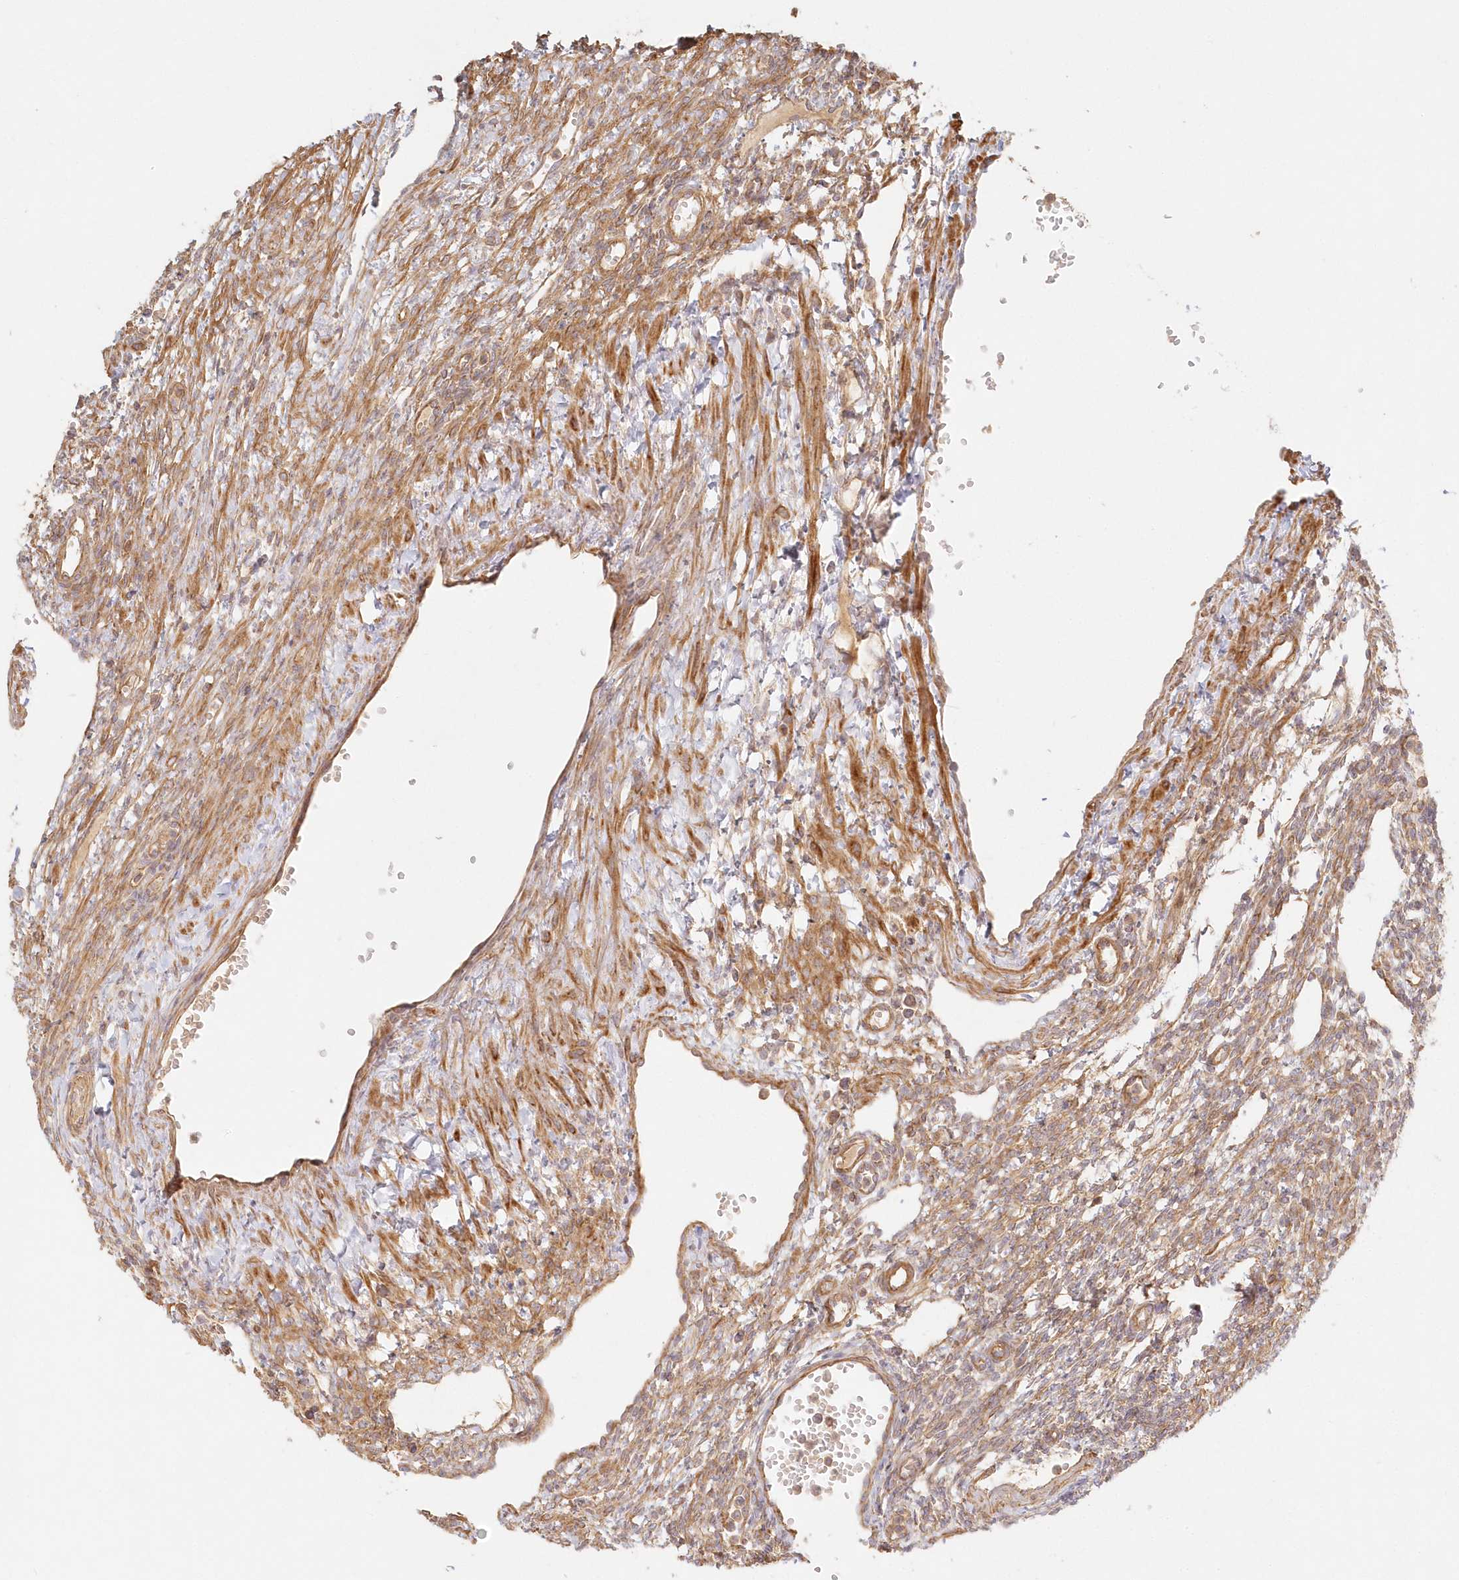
{"staining": {"intensity": "strong", "quantity": ">75%", "location": "cytoplasmic/membranous"}, "tissue": "ovary", "cell_type": "Follicle cells", "image_type": "normal", "snomed": [{"axis": "morphology", "description": "Normal tissue, NOS"}, {"axis": "morphology", "description": "Cyst, NOS"}, {"axis": "topography", "description": "Ovary"}], "caption": "DAB (3,3'-diaminobenzidine) immunohistochemical staining of normal human ovary shows strong cytoplasmic/membranous protein staining in about >75% of follicle cells. The staining was performed using DAB to visualize the protein expression in brown, while the nuclei were stained in blue with hematoxylin (Magnification: 20x).", "gene": "KIAA0232", "patient": {"sex": "female", "age": 33}}